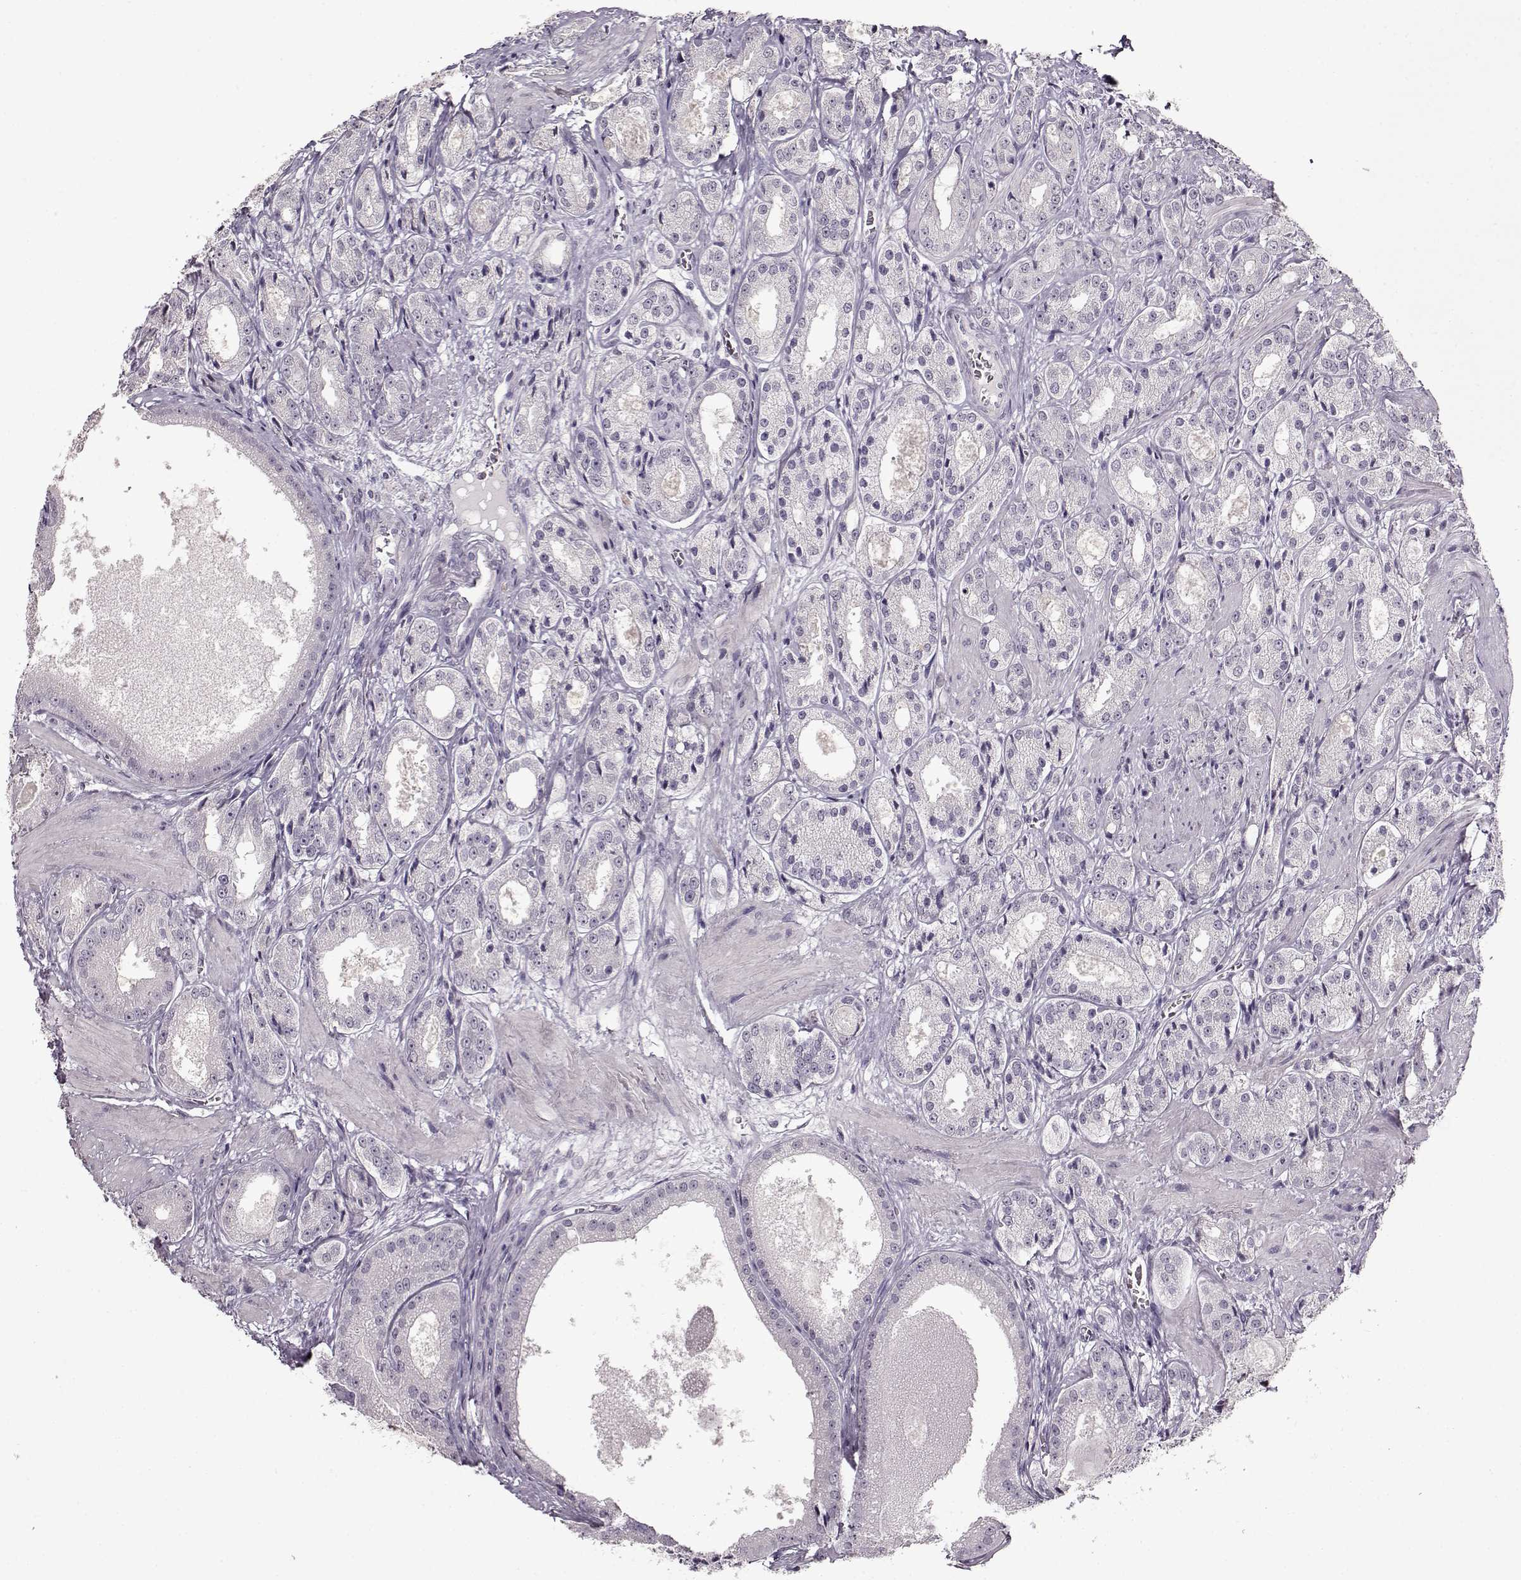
{"staining": {"intensity": "negative", "quantity": "none", "location": "none"}, "tissue": "prostate cancer", "cell_type": "Tumor cells", "image_type": "cancer", "snomed": [{"axis": "morphology", "description": "Adenocarcinoma, High grade"}, {"axis": "topography", "description": "Prostate"}], "caption": "The photomicrograph reveals no staining of tumor cells in adenocarcinoma (high-grade) (prostate).", "gene": "FSHB", "patient": {"sex": "male", "age": 66}}